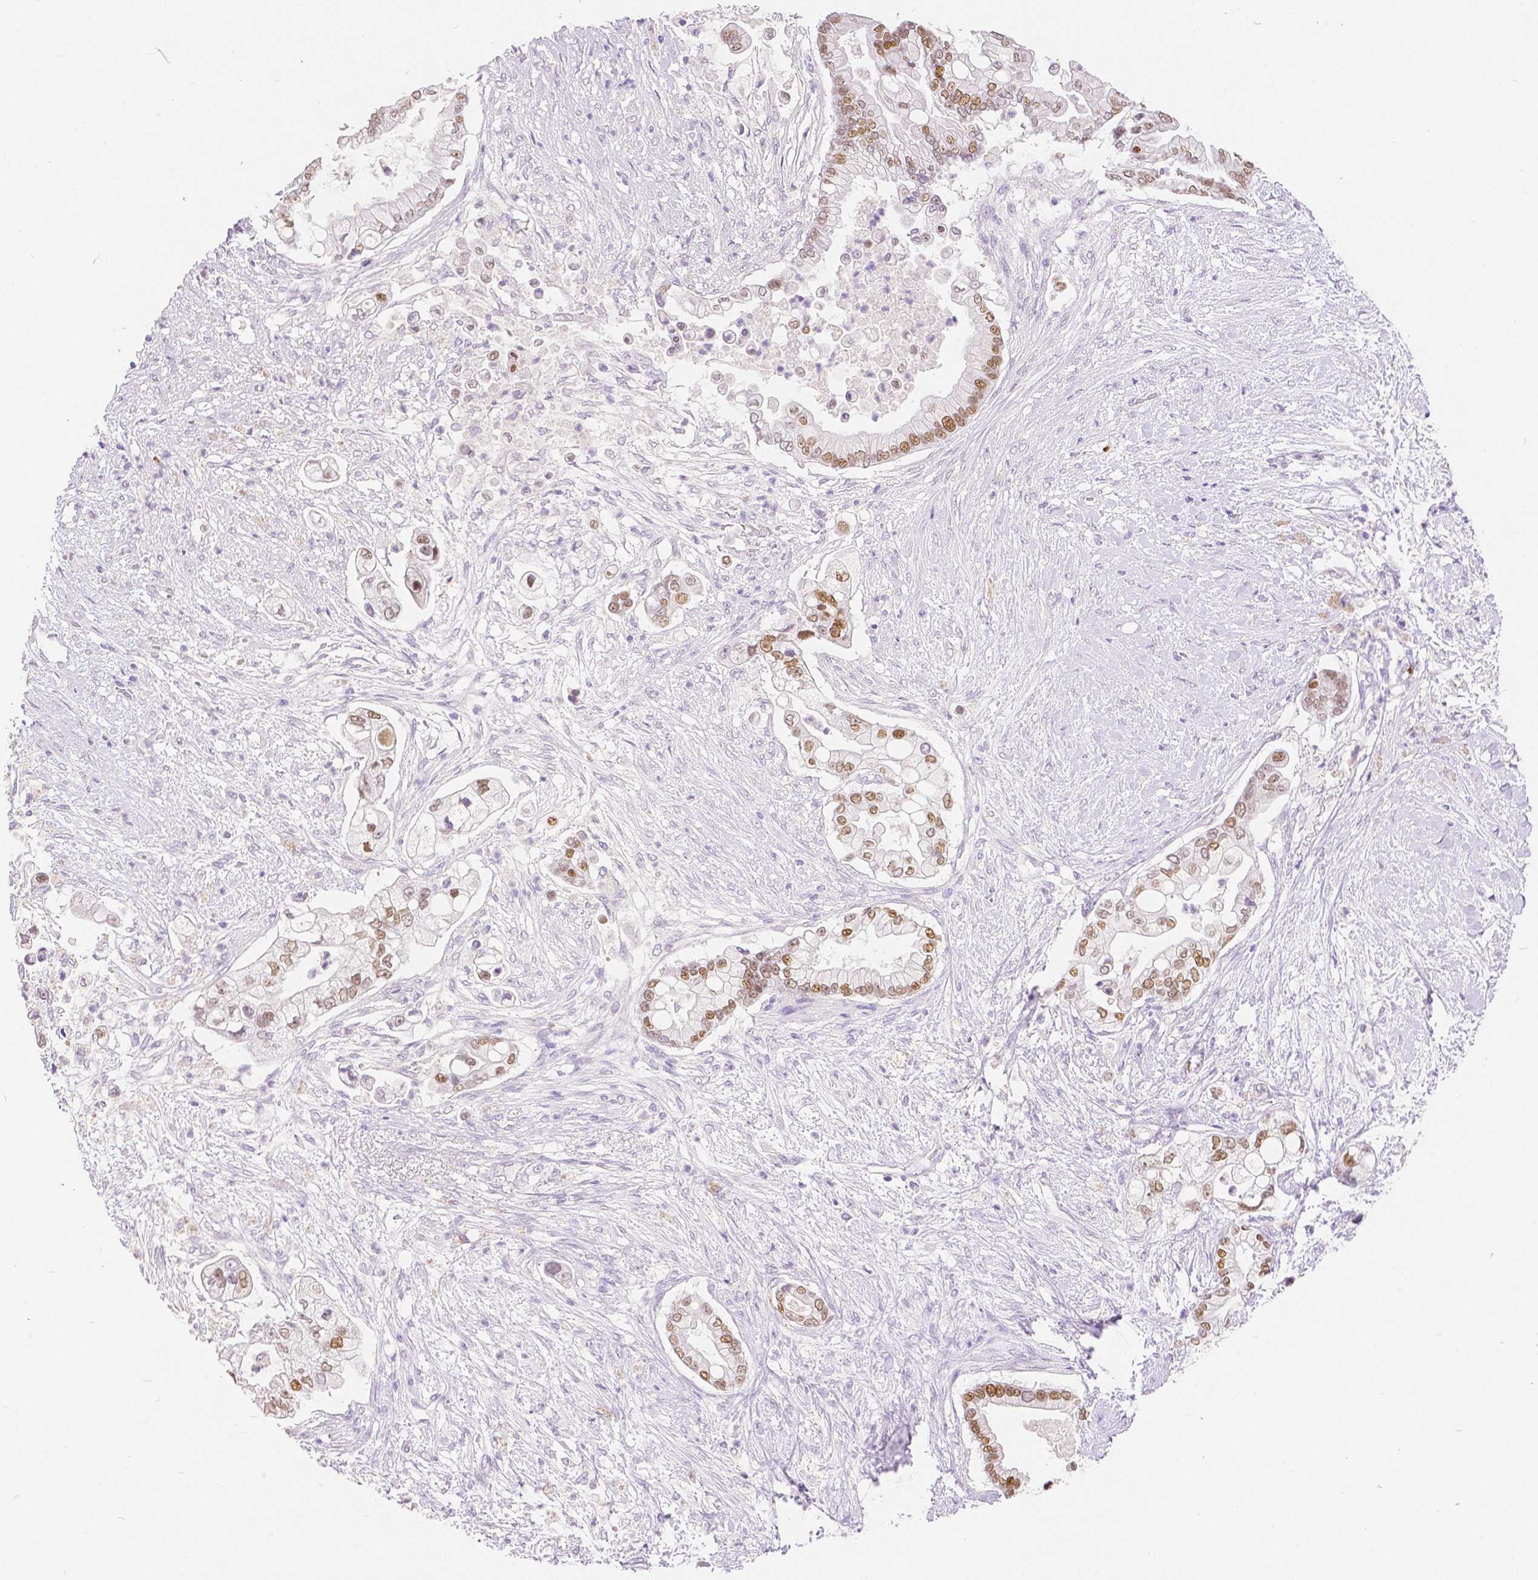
{"staining": {"intensity": "moderate", "quantity": ">75%", "location": "nuclear"}, "tissue": "pancreatic cancer", "cell_type": "Tumor cells", "image_type": "cancer", "snomed": [{"axis": "morphology", "description": "Adenocarcinoma, NOS"}, {"axis": "topography", "description": "Pancreas"}], "caption": "Pancreatic adenocarcinoma stained with immunohistochemistry (IHC) shows moderate nuclear staining in about >75% of tumor cells.", "gene": "HNF1B", "patient": {"sex": "female", "age": 69}}